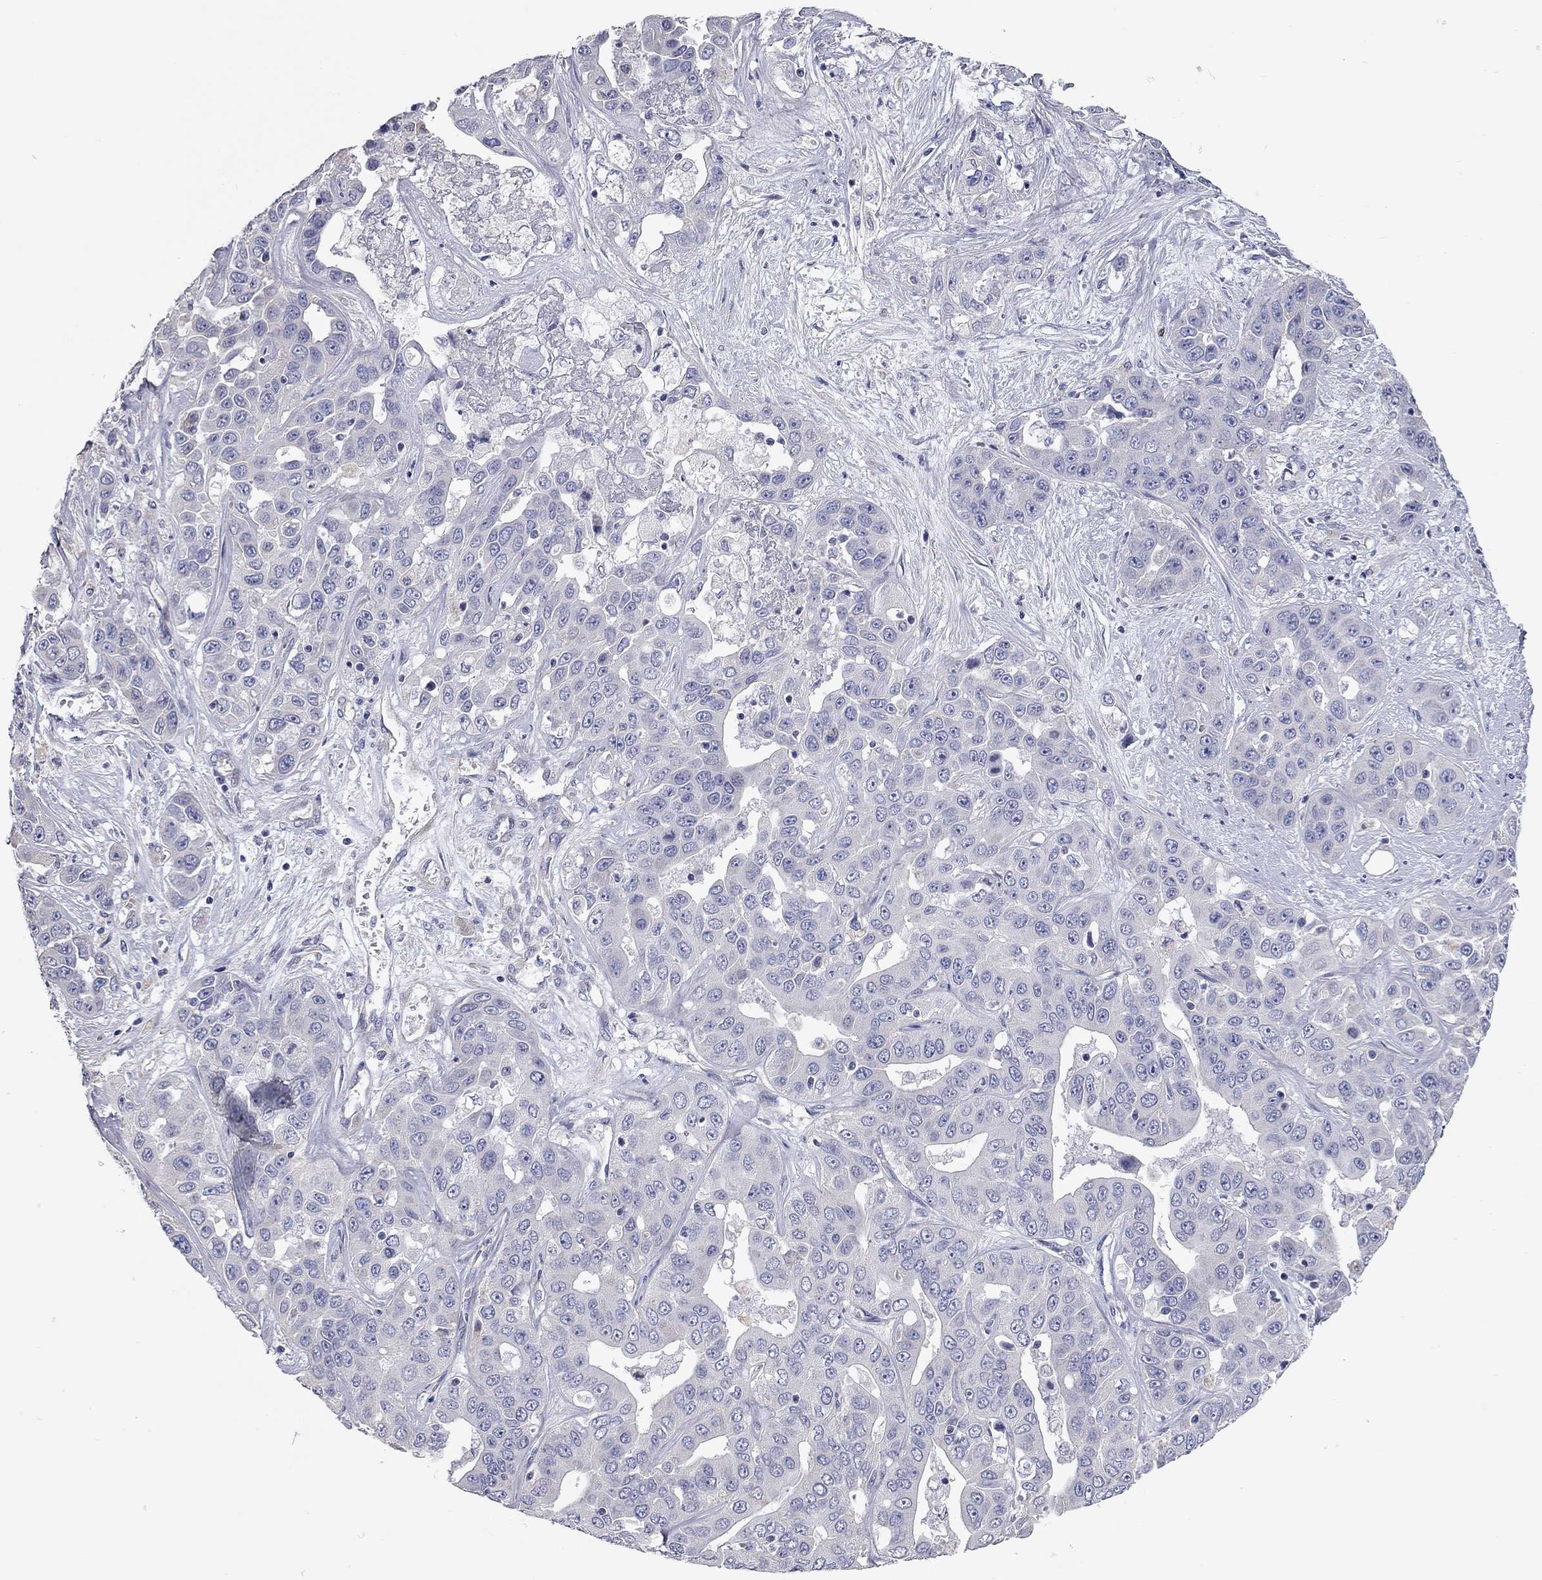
{"staining": {"intensity": "negative", "quantity": "none", "location": "none"}, "tissue": "liver cancer", "cell_type": "Tumor cells", "image_type": "cancer", "snomed": [{"axis": "morphology", "description": "Cholangiocarcinoma"}, {"axis": "topography", "description": "Liver"}], "caption": "Liver cancer (cholangiocarcinoma) stained for a protein using immunohistochemistry (IHC) displays no expression tumor cells.", "gene": "C10orf90", "patient": {"sex": "female", "age": 52}}